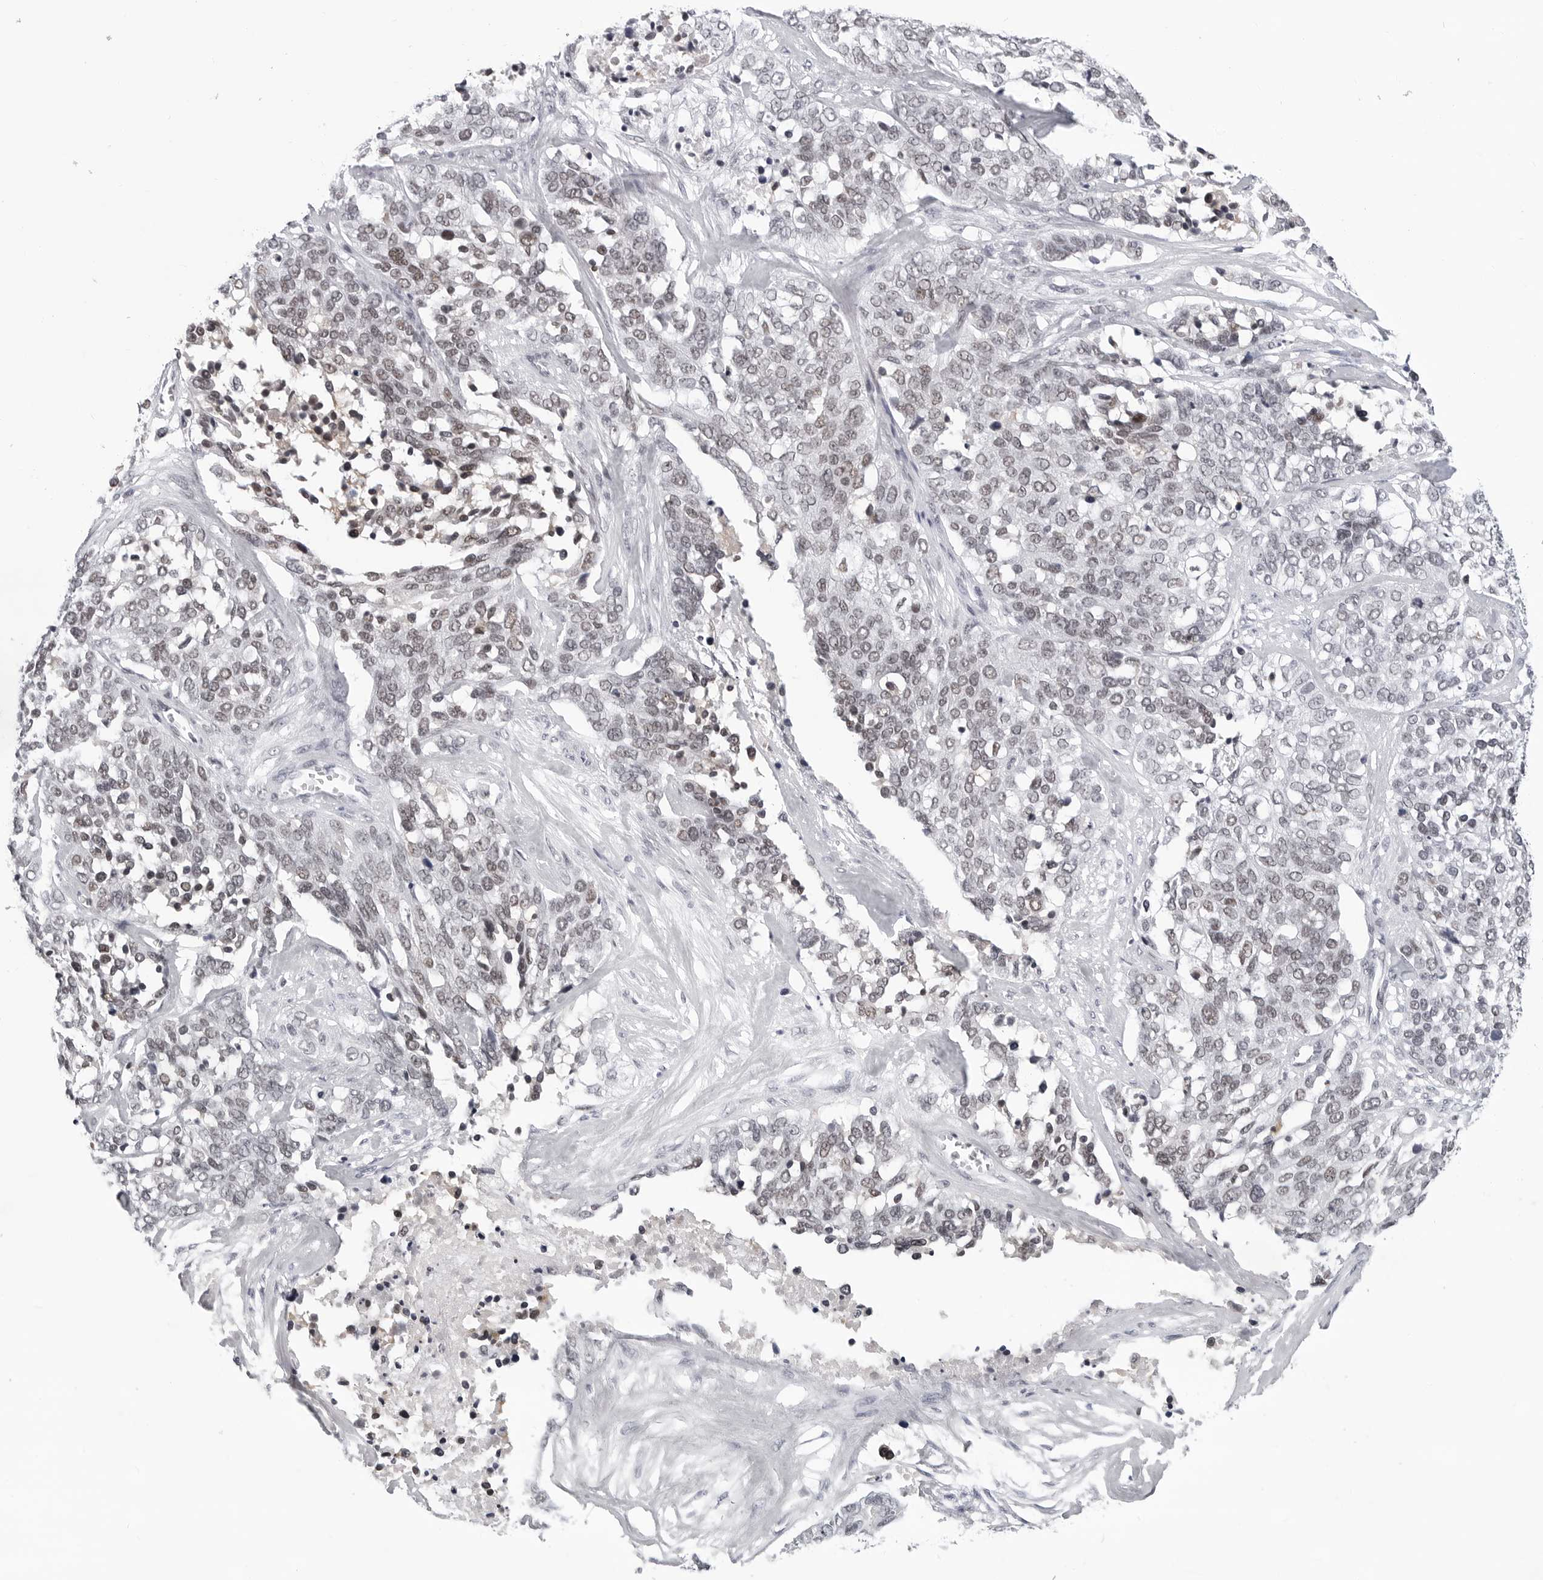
{"staining": {"intensity": "weak", "quantity": "25%-75%", "location": "nuclear"}, "tissue": "ovarian cancer", "cell_type": "Tumor cells", "image_type": "cancer", "snomed": [{"axis": "morphology", "description": "Cystadenocarcinoma, serous, NOS"}, {"axis": "topography", "description": "Ovary"}], "caption": "Immunohistochemical staining of ovarian serous cystadenocarcinoma exhibits weak nuclear protein staining in approximately 25%-75% of tumor cells.", "gene": "SF3B4", "patient": {"sex": "female", "age": 44}}